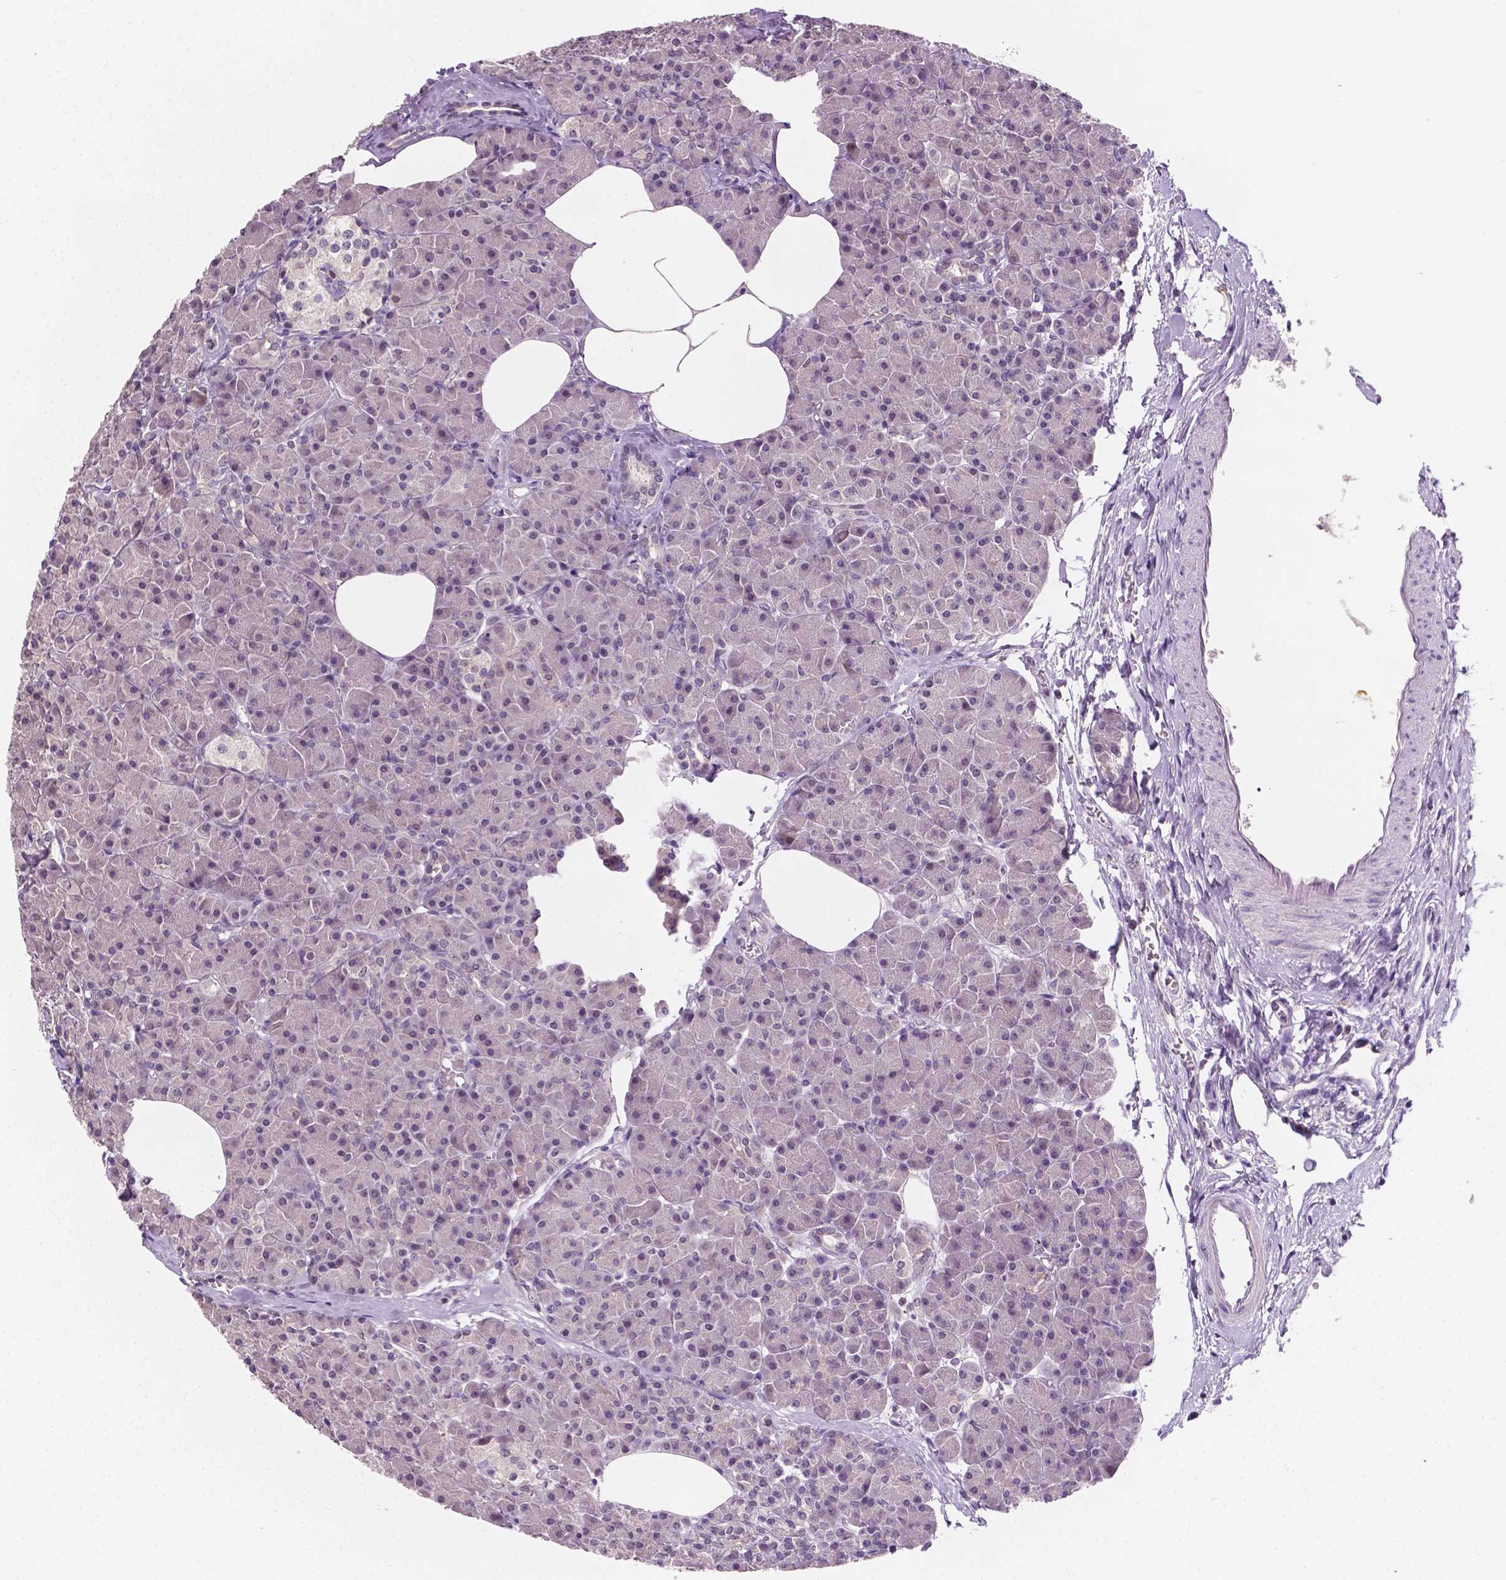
{"staining": {"intensity": "negative", "quantity": "none", "location": "none"}, "tissue": "pancreas", "cell_type": "Exocrine glandular cells", "image_type": "normal", "snomed": [{"axis": "morphology", "description": "Normal tissue, NOS"}, {"axis": "topography", "description": "Pancreas"}], "caption": "DAB immunohistochemical staining of unremarkable human pancreas exhibits no significant staining in exocrine glandular cells. (Brightfield microscopy of DAB (3,3'-diaminobenzidine) immunohistochemistry at high magnification).", "gene": "MROH6", "patient": {"sex": "female", "age": 45}}